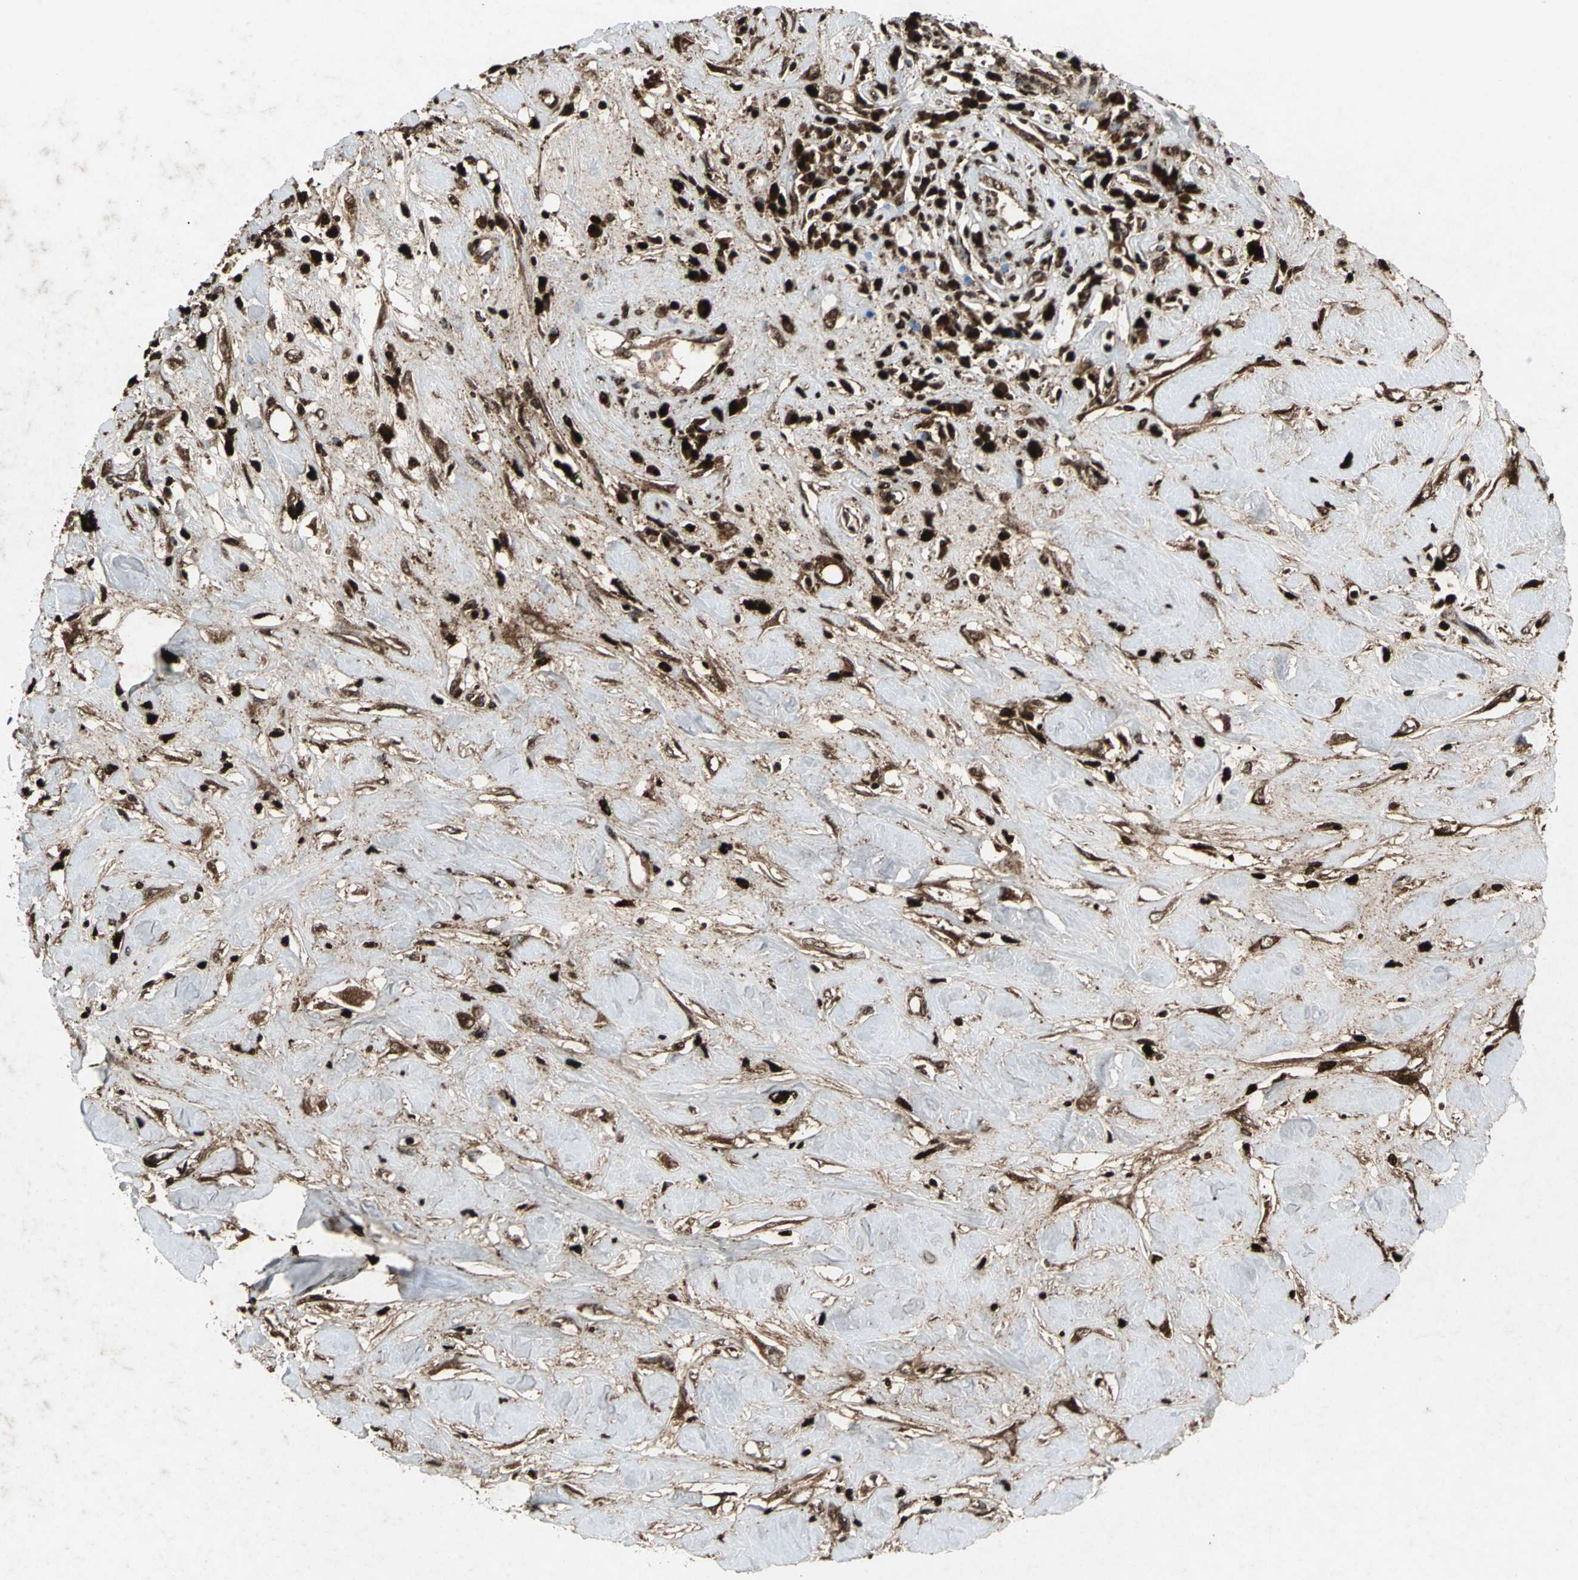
{"staining": {"intensity": "strong", "quantity": ">75%", "location": "cytoplasmic/membranous,nuclear"}, "tissue": "colorectal cancer", "cell_type": "Tumor cells", "image_type": "cancer", "snomed": [{"axis": "morphology", "description": "Adenocarcinoma, NOS"}, {"axis": "topography", "description": "Rectum"}], "caption": "Immunohistochemical staining of human colorectal cancer (adenocarcinoma) demonstrates high levels of strong cytoplasmic/membranous and nuclear protein expression in about >75% of tumor cells.", "gene": "ANP32A", "patient": {"sex": "male", "age": 55}}